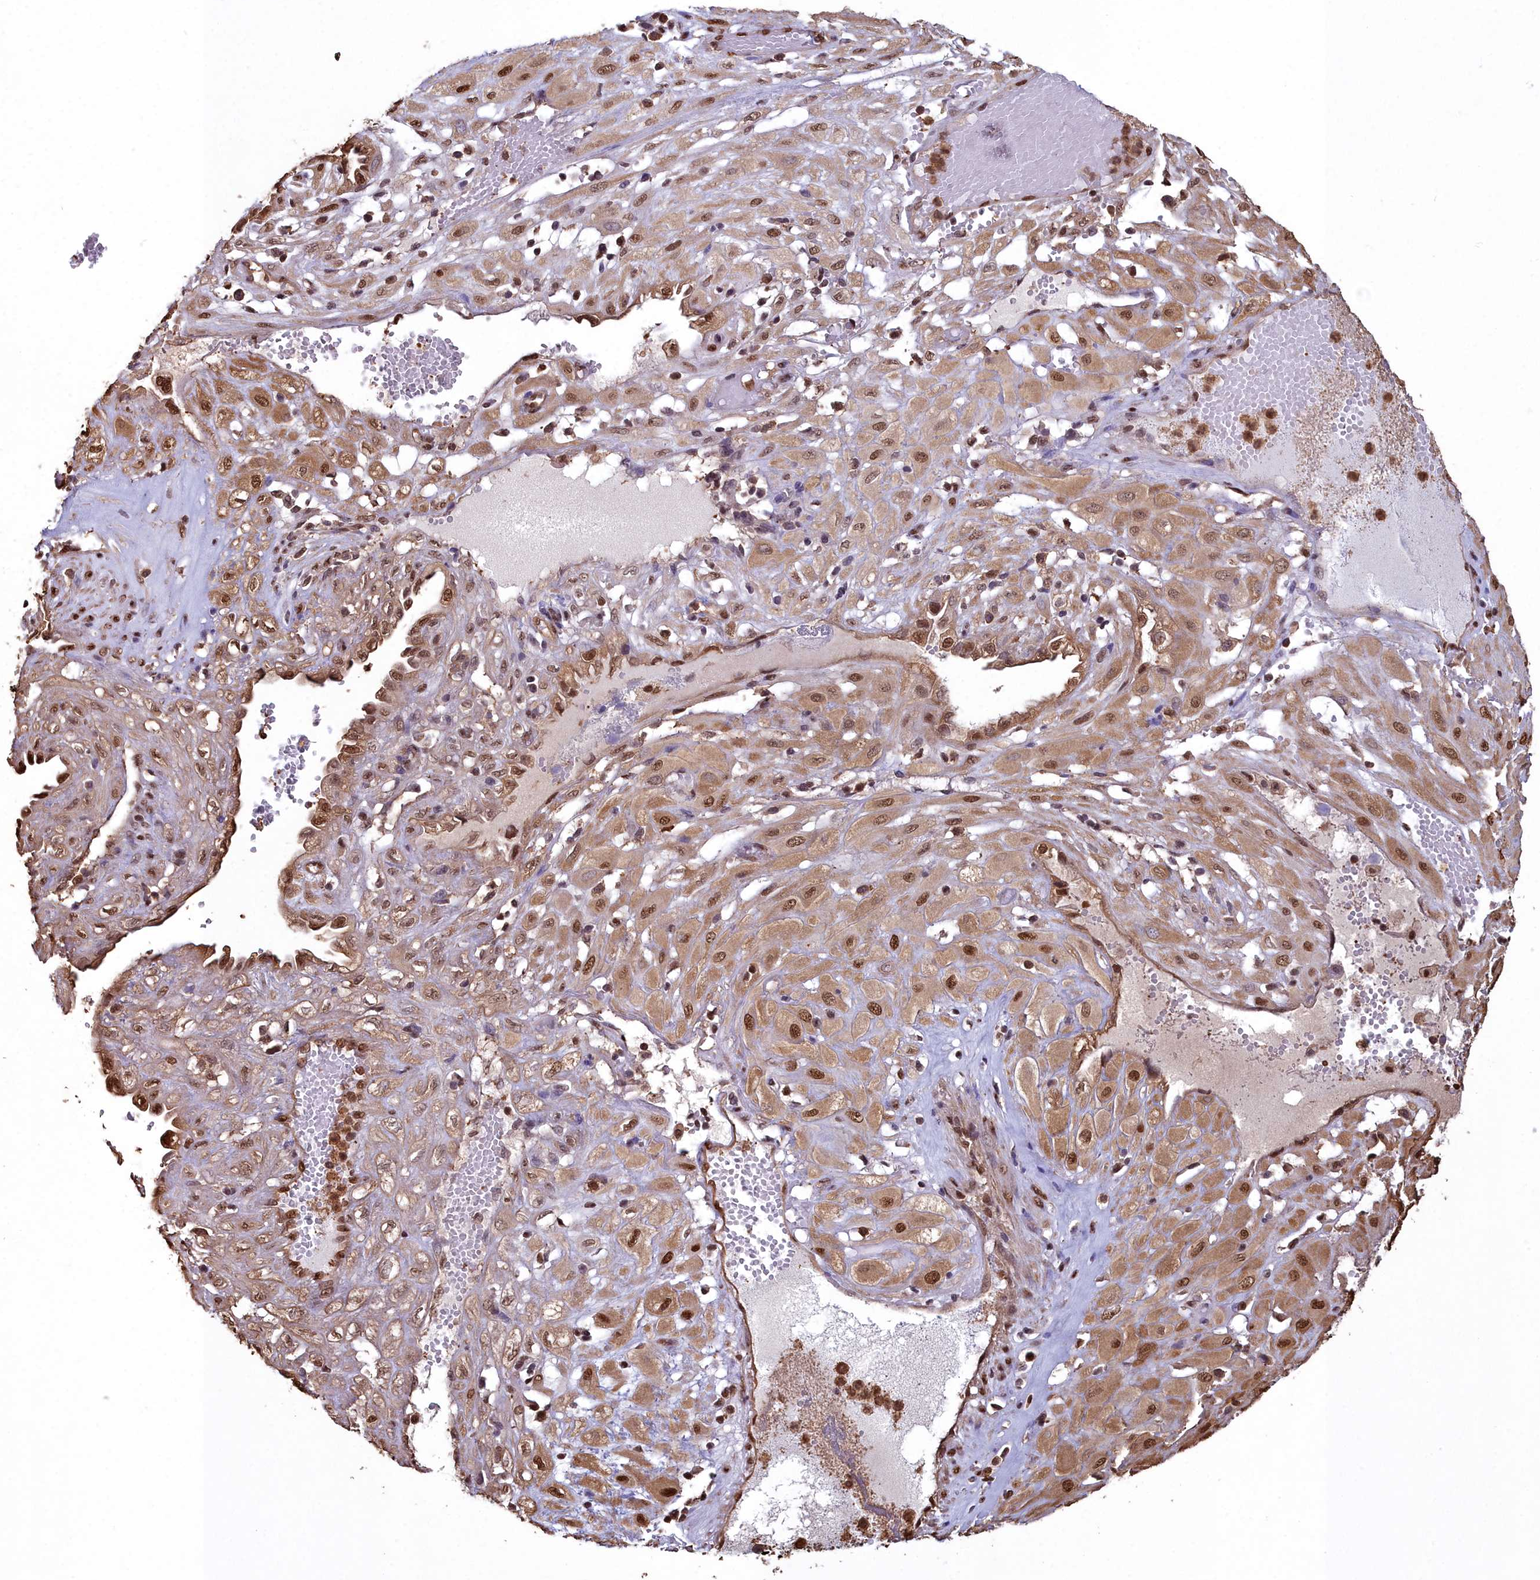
{"staining": {"intensity": "moderate", "quantity": ">75%", "location": "cytoplasmic/membranous,nuclear"}, "tissue": "cervical cancer", "cell_type": "Tumor cells", "image_type": "cancer", "snomed": [{"axis": "morphology", "description": "Squamous cell carcinoma, NOS"}, {"axis": "topography", "description": "Cervix"}], "caption": "This micrograph demonstrates immunohistochemistry staining of human cervical cancer (squamous cell carcinoma), with medium moderate cytoplasmic/membranous and nuclear expression in approximately >75% of tumor cells.", "gene": "GAPDH", "patient": {"sex": "female", "age": 36}}